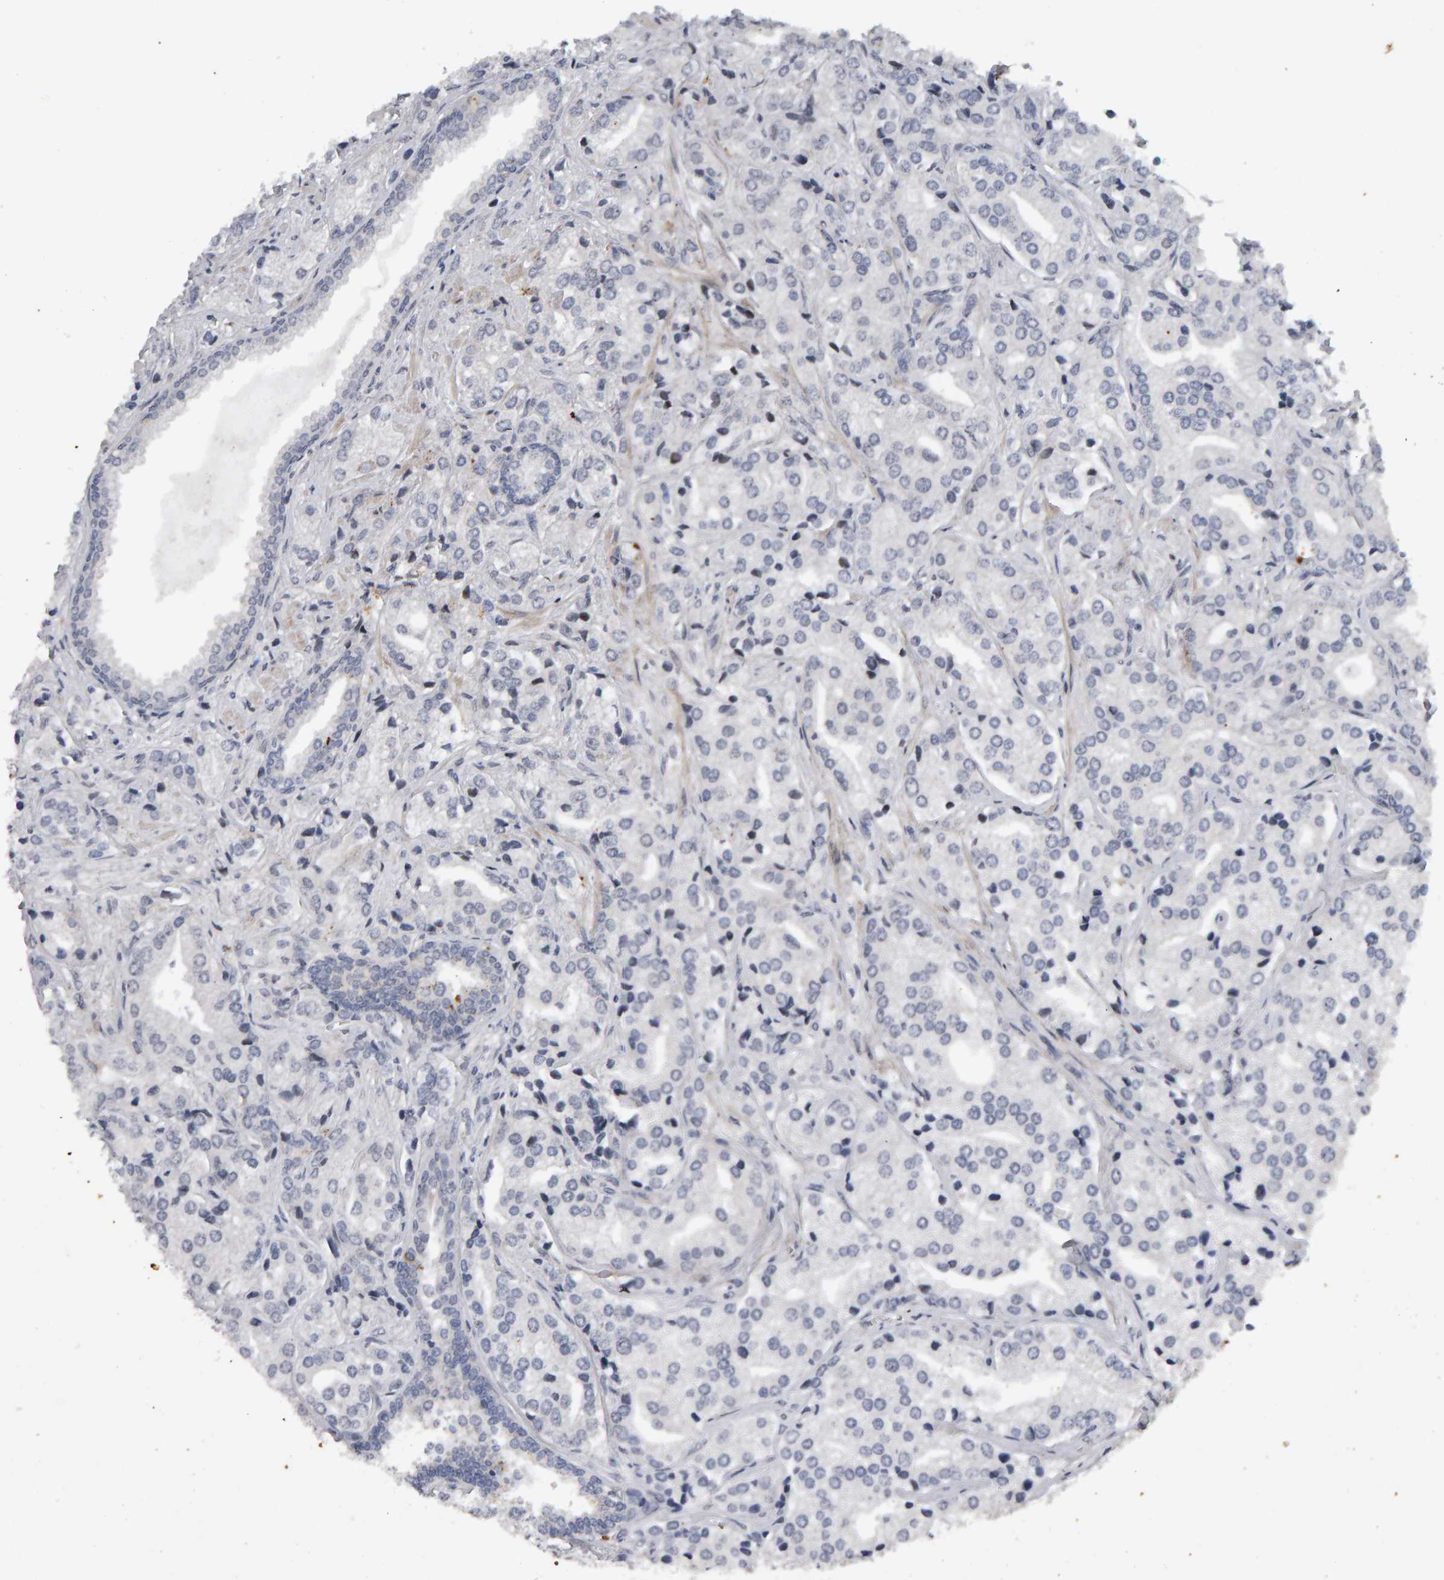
{"staining": {"intensity": "negative", "quantity": "none", "location": "none"}, "tissue": "prostate cancer", "cell_type": "Tumor cells", "image_type": "cancer", "snomed": [{"axis": "morphology", "description": "Adenocarcinoma, High grade"}, {"axis": "topography", "description": "Prostate"}], "caption": "Tumor cells are negative for protein expression in human prostate cancer (adenocarcinoma (high-grade)).", "gene": "IPO8", "patient": {"sex": "male", "age": 66}}